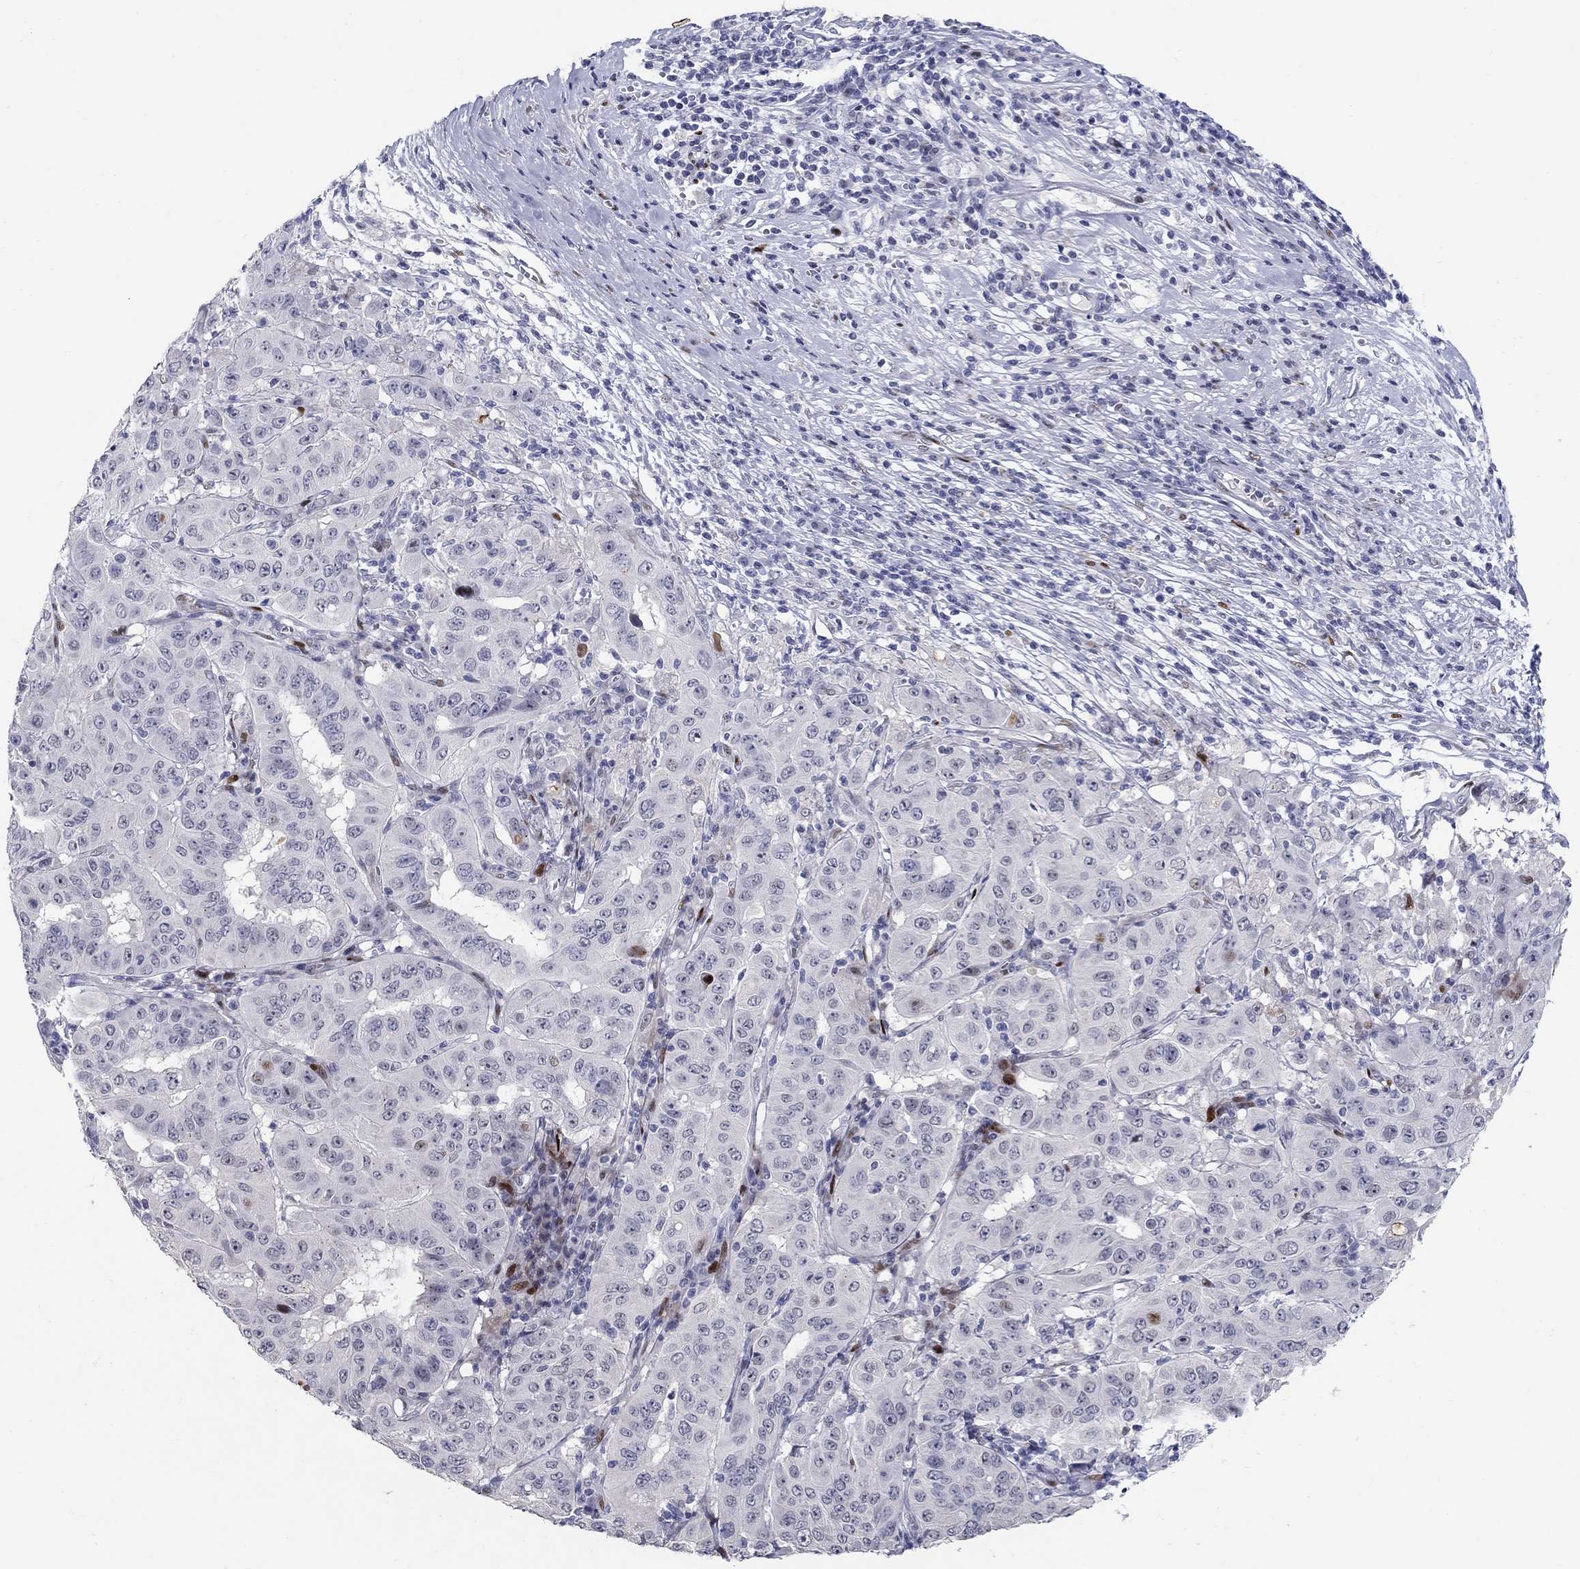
{"staining": {"intensity": "moderate", "quantity": "<25%", "location": "nuclear"}, "tissue": "pancreatic cancer", "cell_type": "Tumor cells", "image_type": "cancer", "snomed": [{"axis": "morphology", "description": "Adenocarcinoma, NOS"}, {"axis": "topography", "description": "Pancreas"}], "caption": "Protein expression analysis of adenocarcinoma (pancreatic) shows moderate nuclear expression in approximately <25% of tumor cells. The staining was performed using DAB (3,3'-diaminobenzidine), with brown indicating positive protein expression. Nuclei are stained blue with hematoxylin.", "gene": "RAPGEF5", "patient": {"sex": "male", "age": 63}}